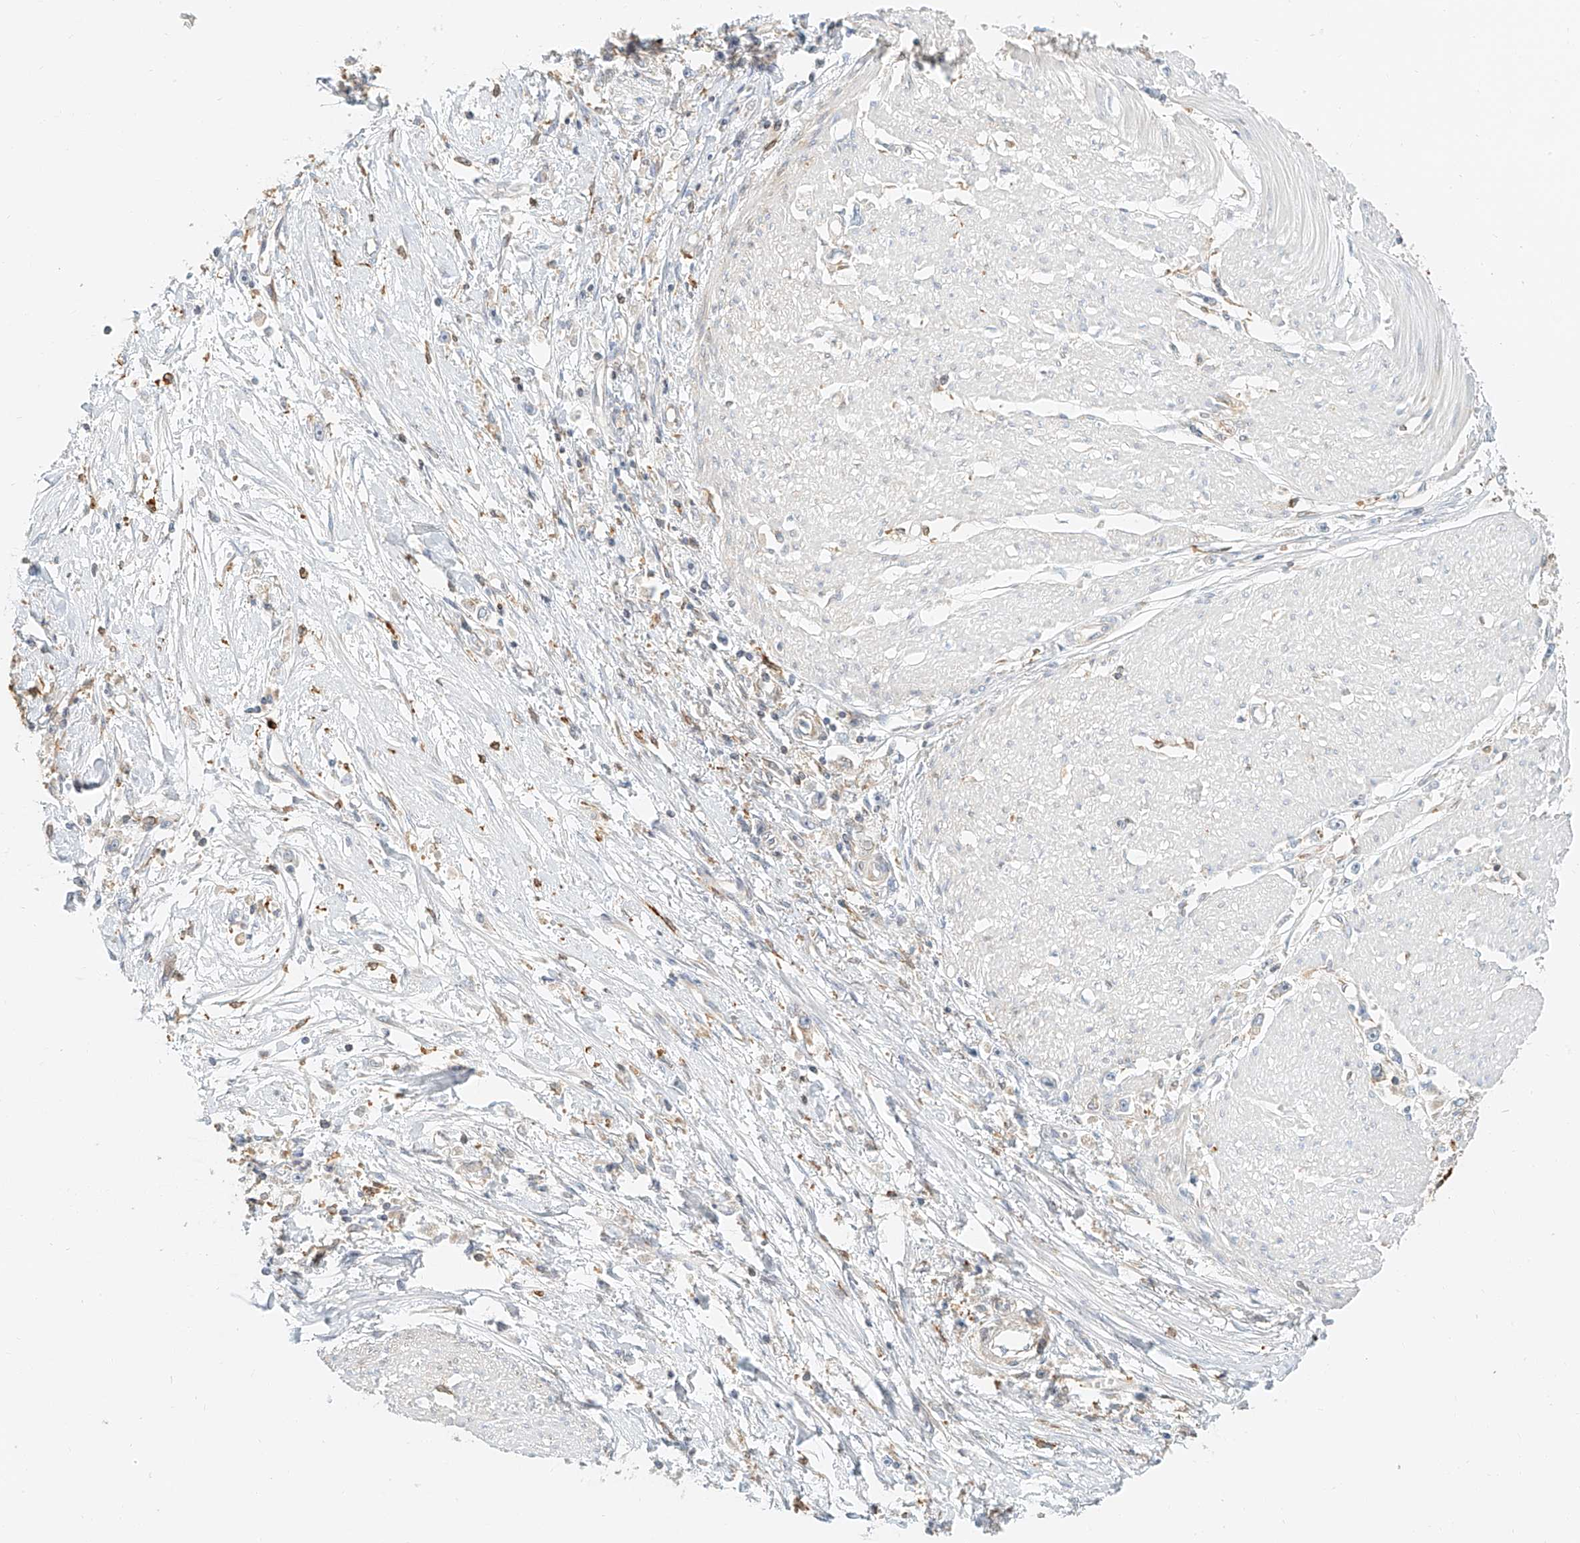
{"staining": {"intensity": "negative", "quantity": "none", "location": "none"}, "tissue": "stomach cancer", "cell_type": "Tumor cells", "image_type": "cancer", "snomed": [{"axis": "morphology", "description": "Adenocarcinoma, NOS"}, {"axis": "topography", "description": "Stomach"}], "caption": "Immunohistochemistry micrograph of neoplastic tissue: stomach cancer (adenocarcinoma) stained with DAB shows no significant protein staining in tumor cells.", "gene": "DHRS7", "patient": {"sex": "female", "age": 59}}